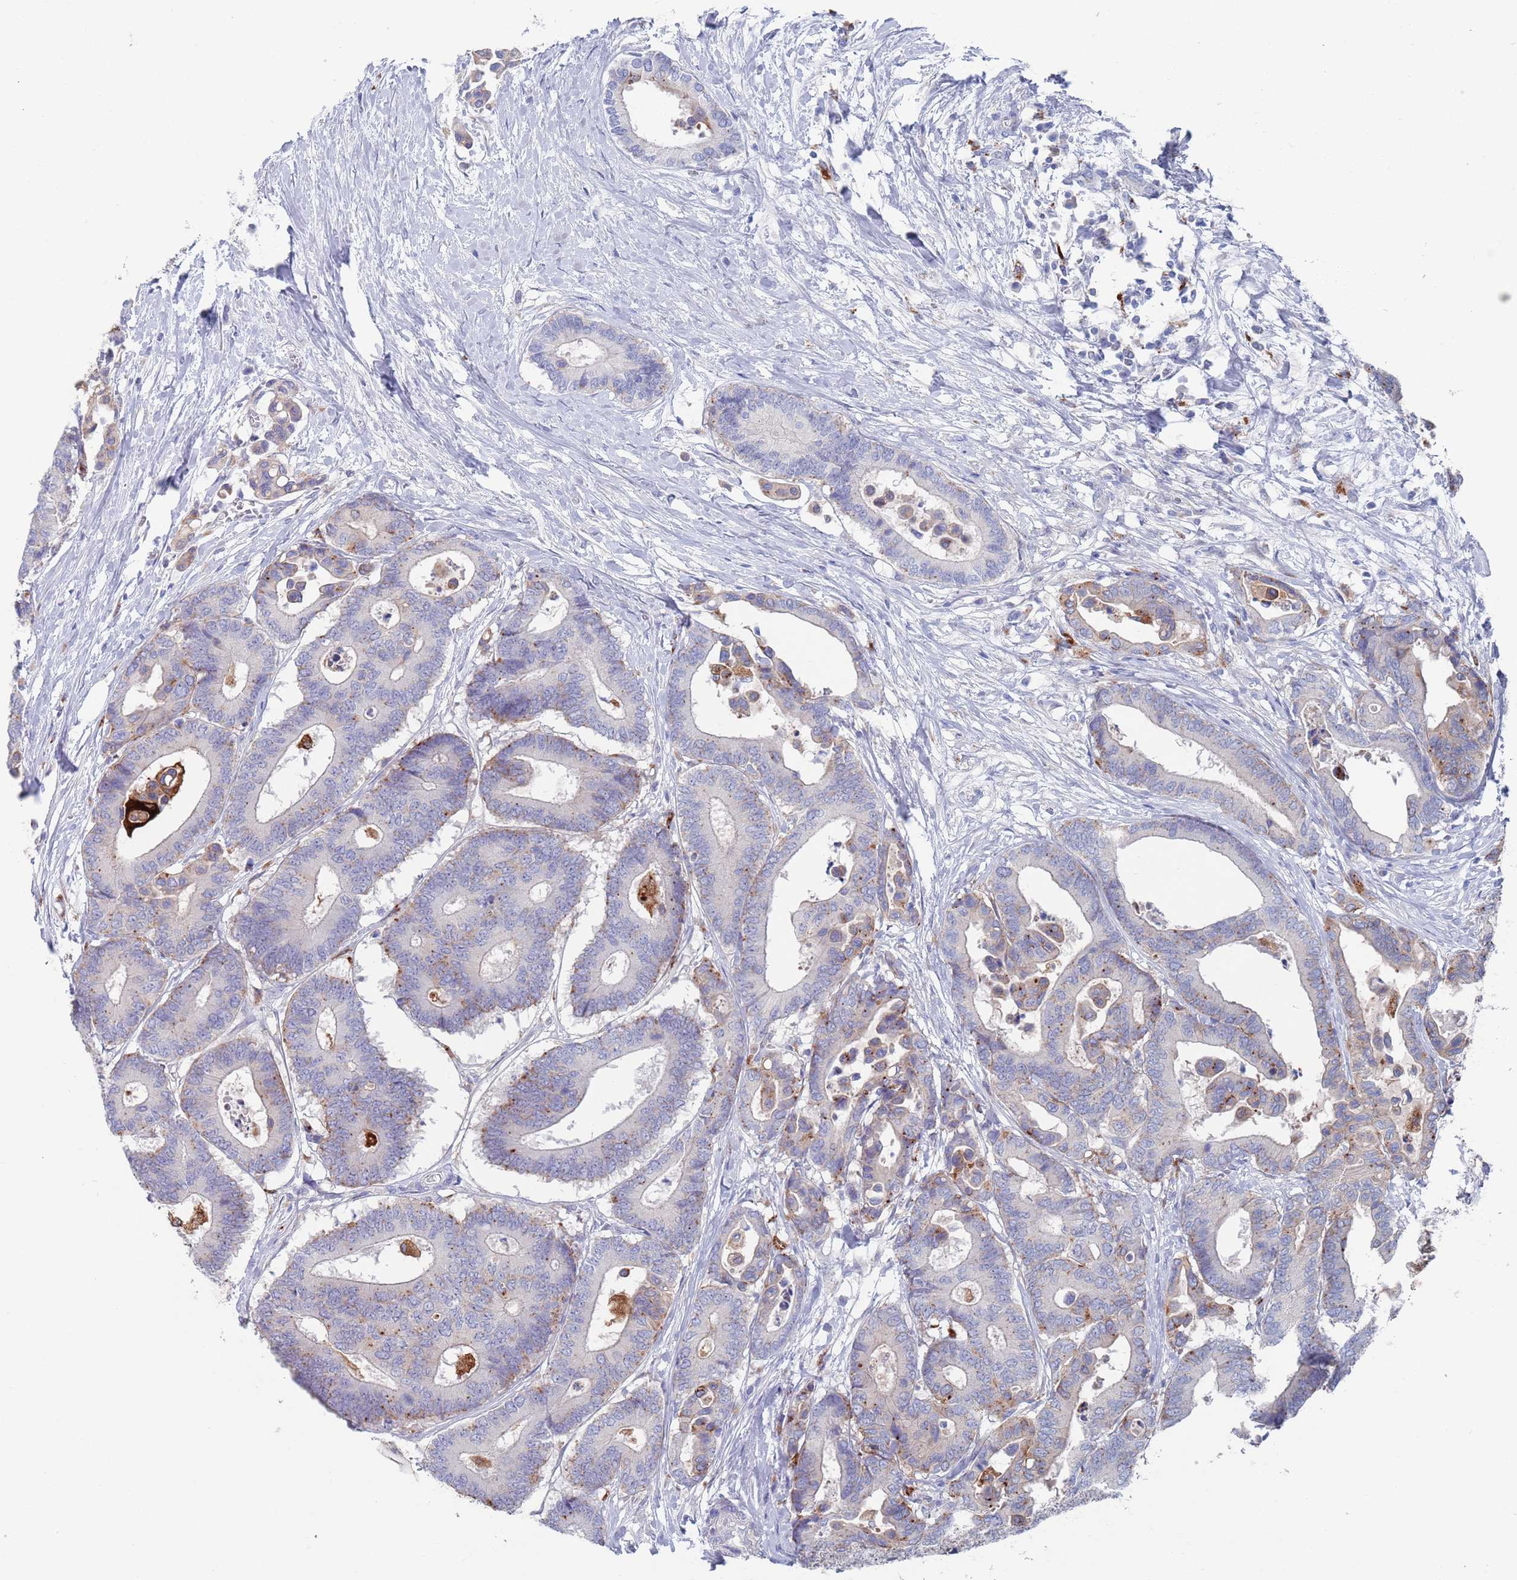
{"staining": {"intensity": "negative", "quantity": "none", "location": "none"}, "tissue": "colorectal cancer", "cell_type": "Tumor cells", "image_type": "cancer", "snomed": [{"axis": "morphology", "description": "Normal tissue, NOS"}, {"axis": "morphology", "description": "Adenocarcinoma, NOS"}, {"axis": "topography", "description": "Colon"}], "caption": "Immunohistochemistry image of neoplastic tissue: human adenocarcinoma (colorectal) stained with DAB (3,3'-diaminobenzidine) reveals no significant protein expression in tumor cells.", "gene": "FUCA1", "patient": {"sex": "male", "age": 82}}